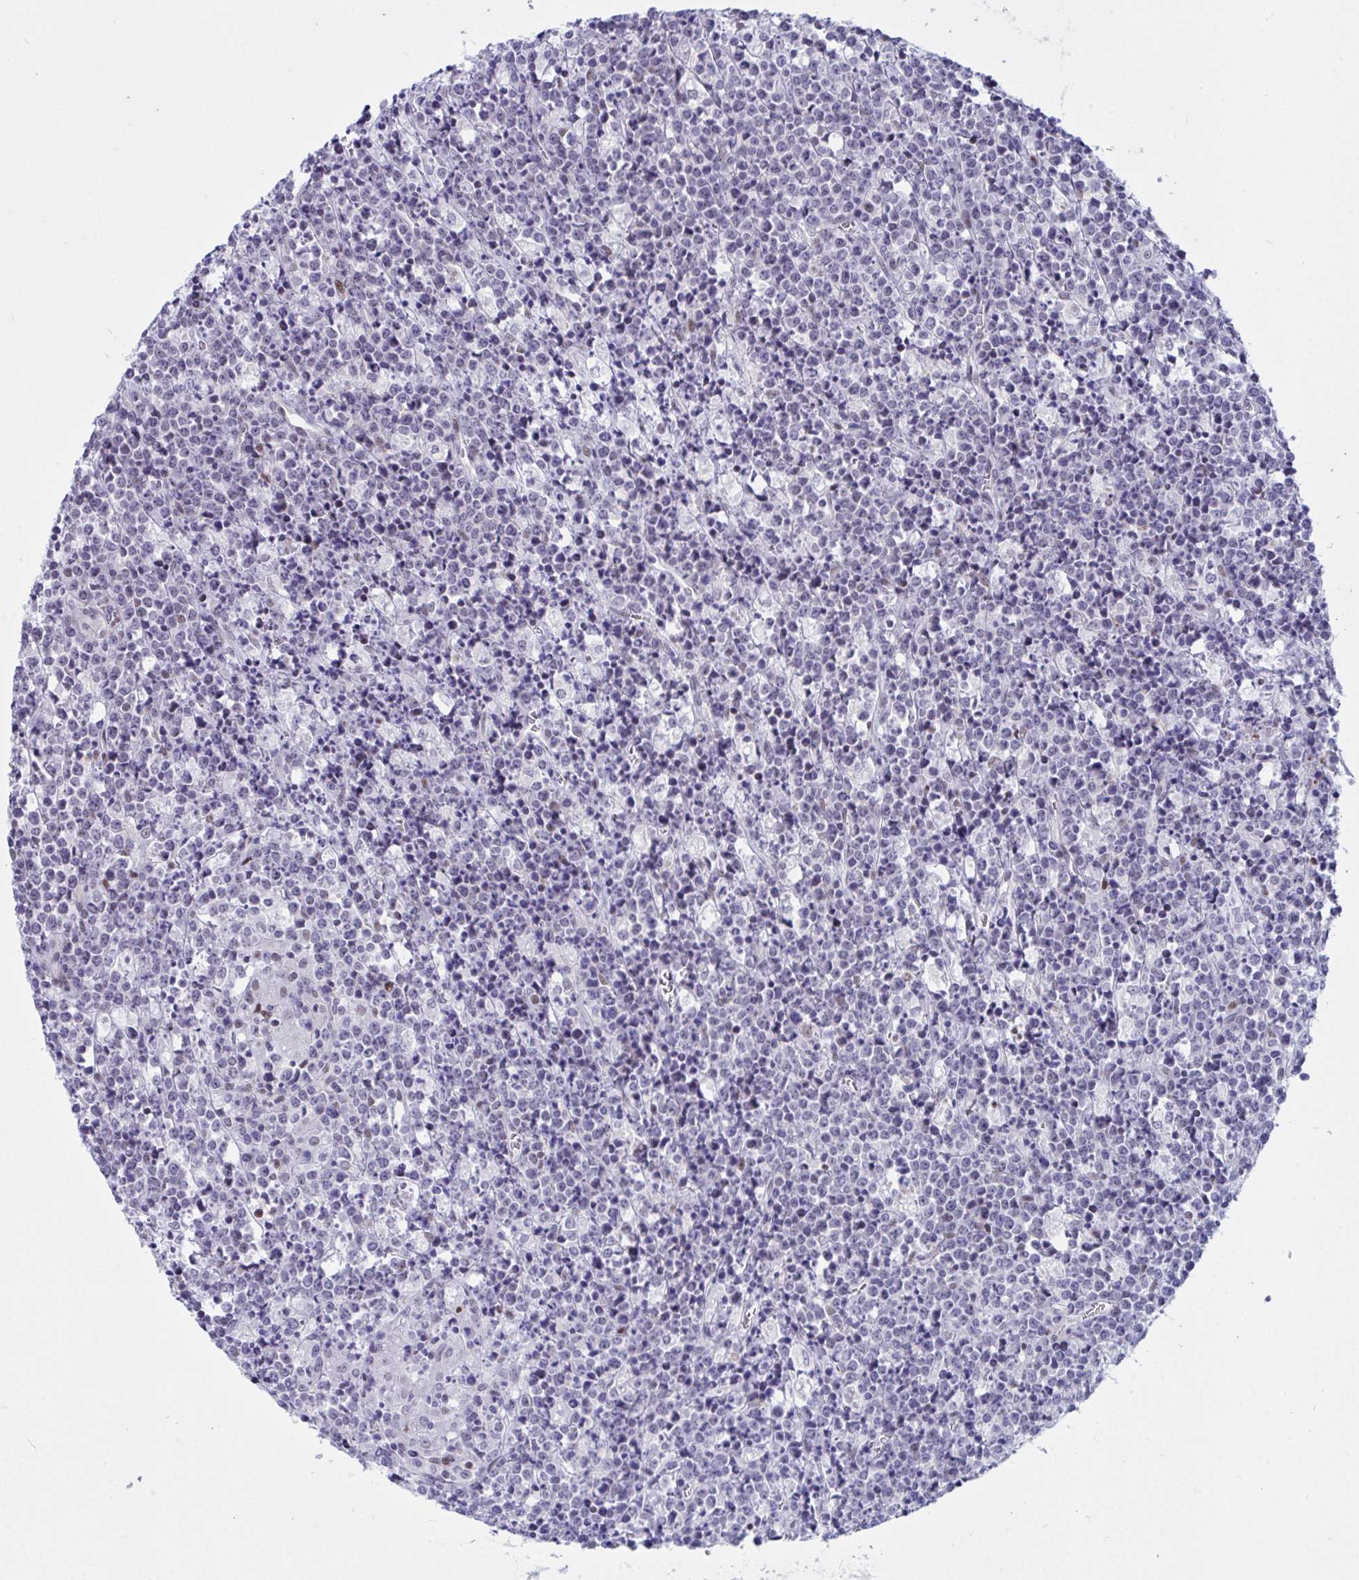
{"staining": {"intensity": "negative", "quantity": "none", "location": "none"}, "tissue": "lymphoma", "cell_type": "Tumor cells", "image_type": "cancer", "snomed": [{"axis": "morphology", "description": "Malignant lymphoma, non-Hodgkin's type, High grade"}, {"axis": "topography", "description": "Ovary"}], "caption": "High-grade malignant lymphoma, non-Hodgkin's type was stained to show a protein in brown. There is no significant positivity in tumor cells. Brightfield microscopy of immunohistochemistry (IHC) stained with DAB (brown) and hematoxylin (blue), captured at high magnification.", "gene": "IKZF2", "patient": {"sex": "female", "age": 56}}